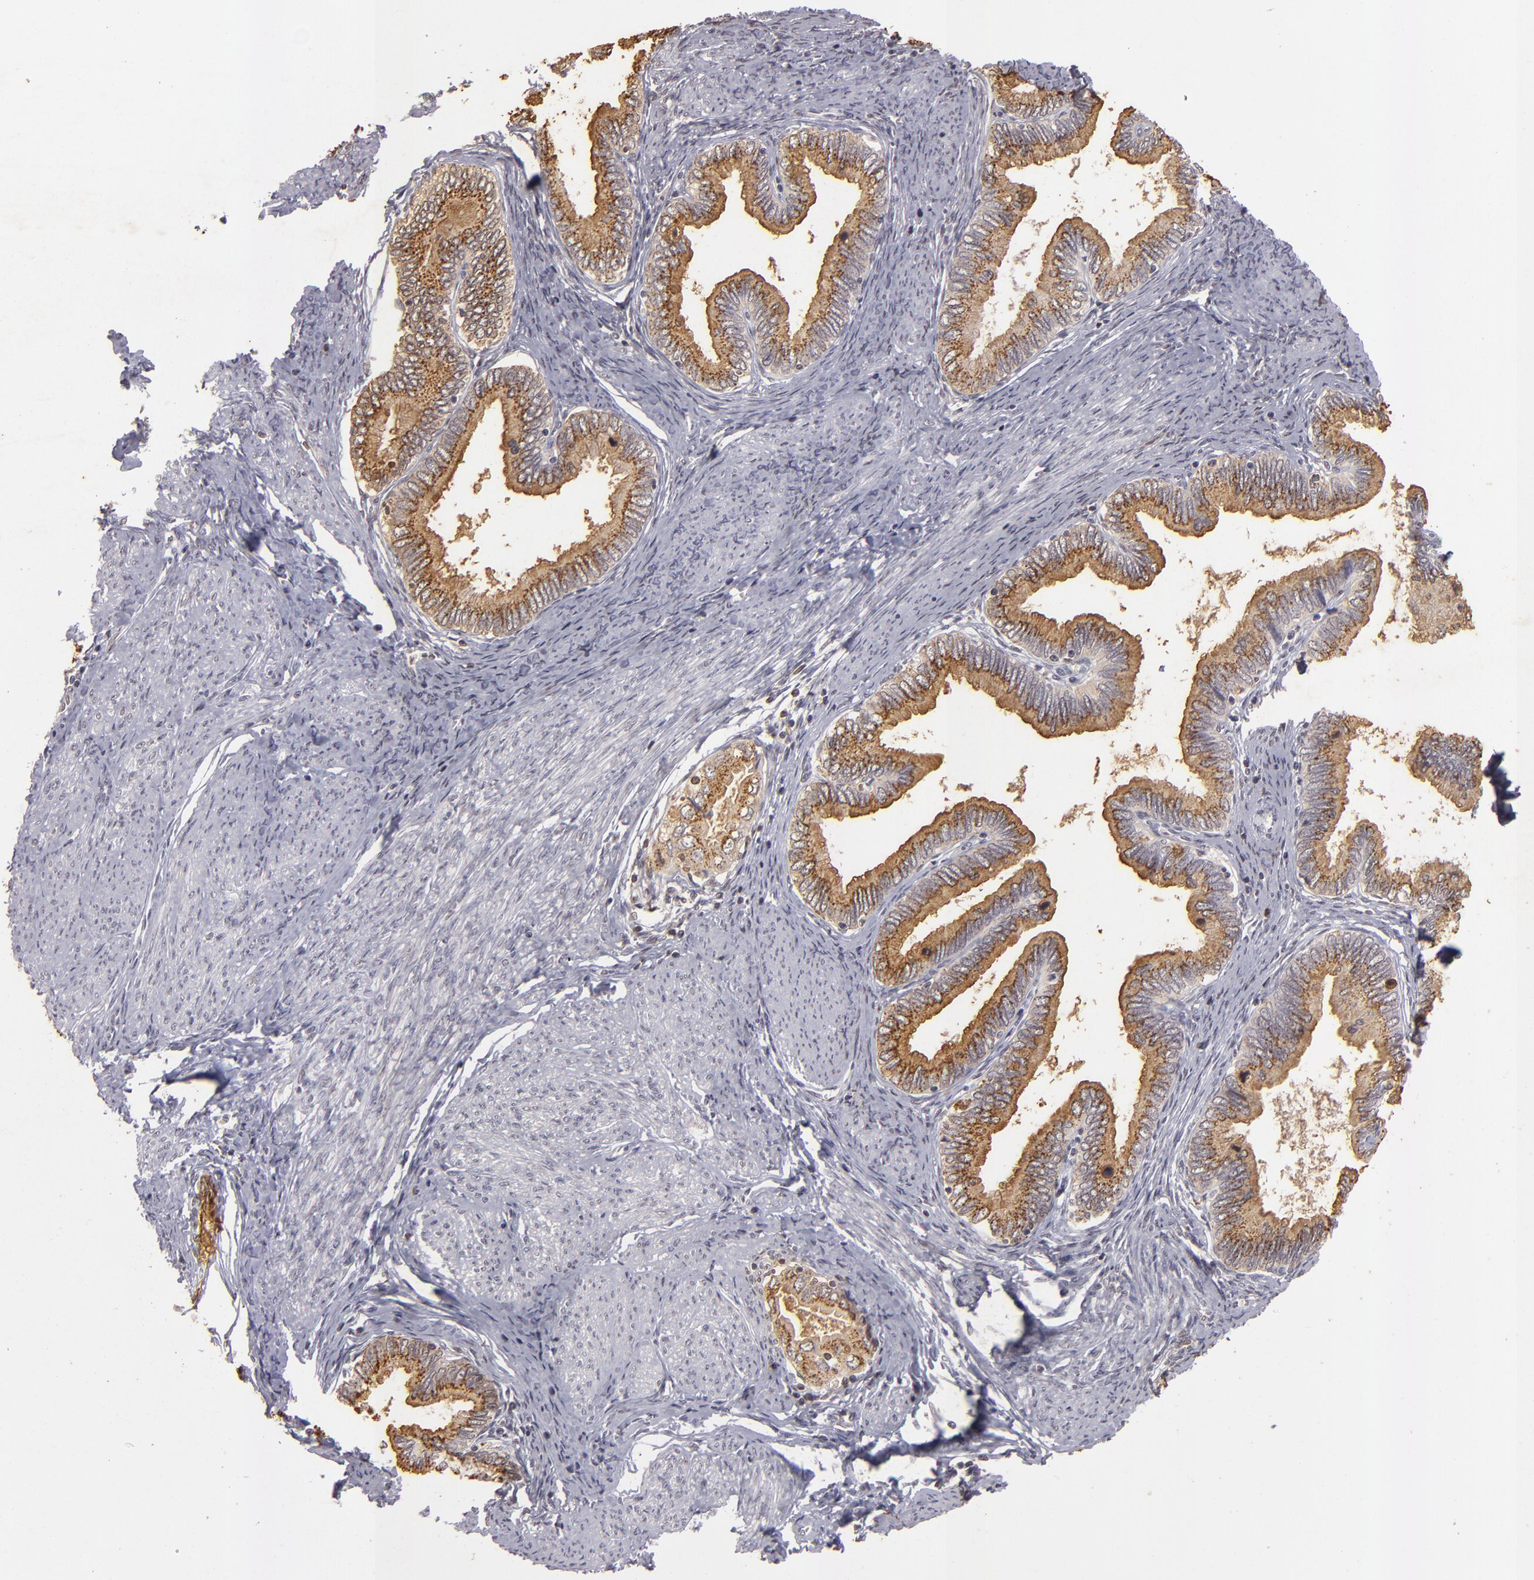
{"staining": {"intensity": "moderate", "quantity": ">75%", "location": "cytoplasmic/membranous"}, "tissue": "cervical cancer", "cell_type": "Tumor cells", "image_type": "cancer", "snomed": [{"axis": "morphology", "description": "Adenocarcinoma, NOS"}, {"axis": "topography", "description": "Cervix"}], "caption": "The micrograph shows staining of cervical cancer (adenocarcinoma), revealing moderate cytoplasmic/membranous protein expression (brown color) within tumor cells.", "gene": "CBX3", "patient": {"sex": "female", "age": 49}}